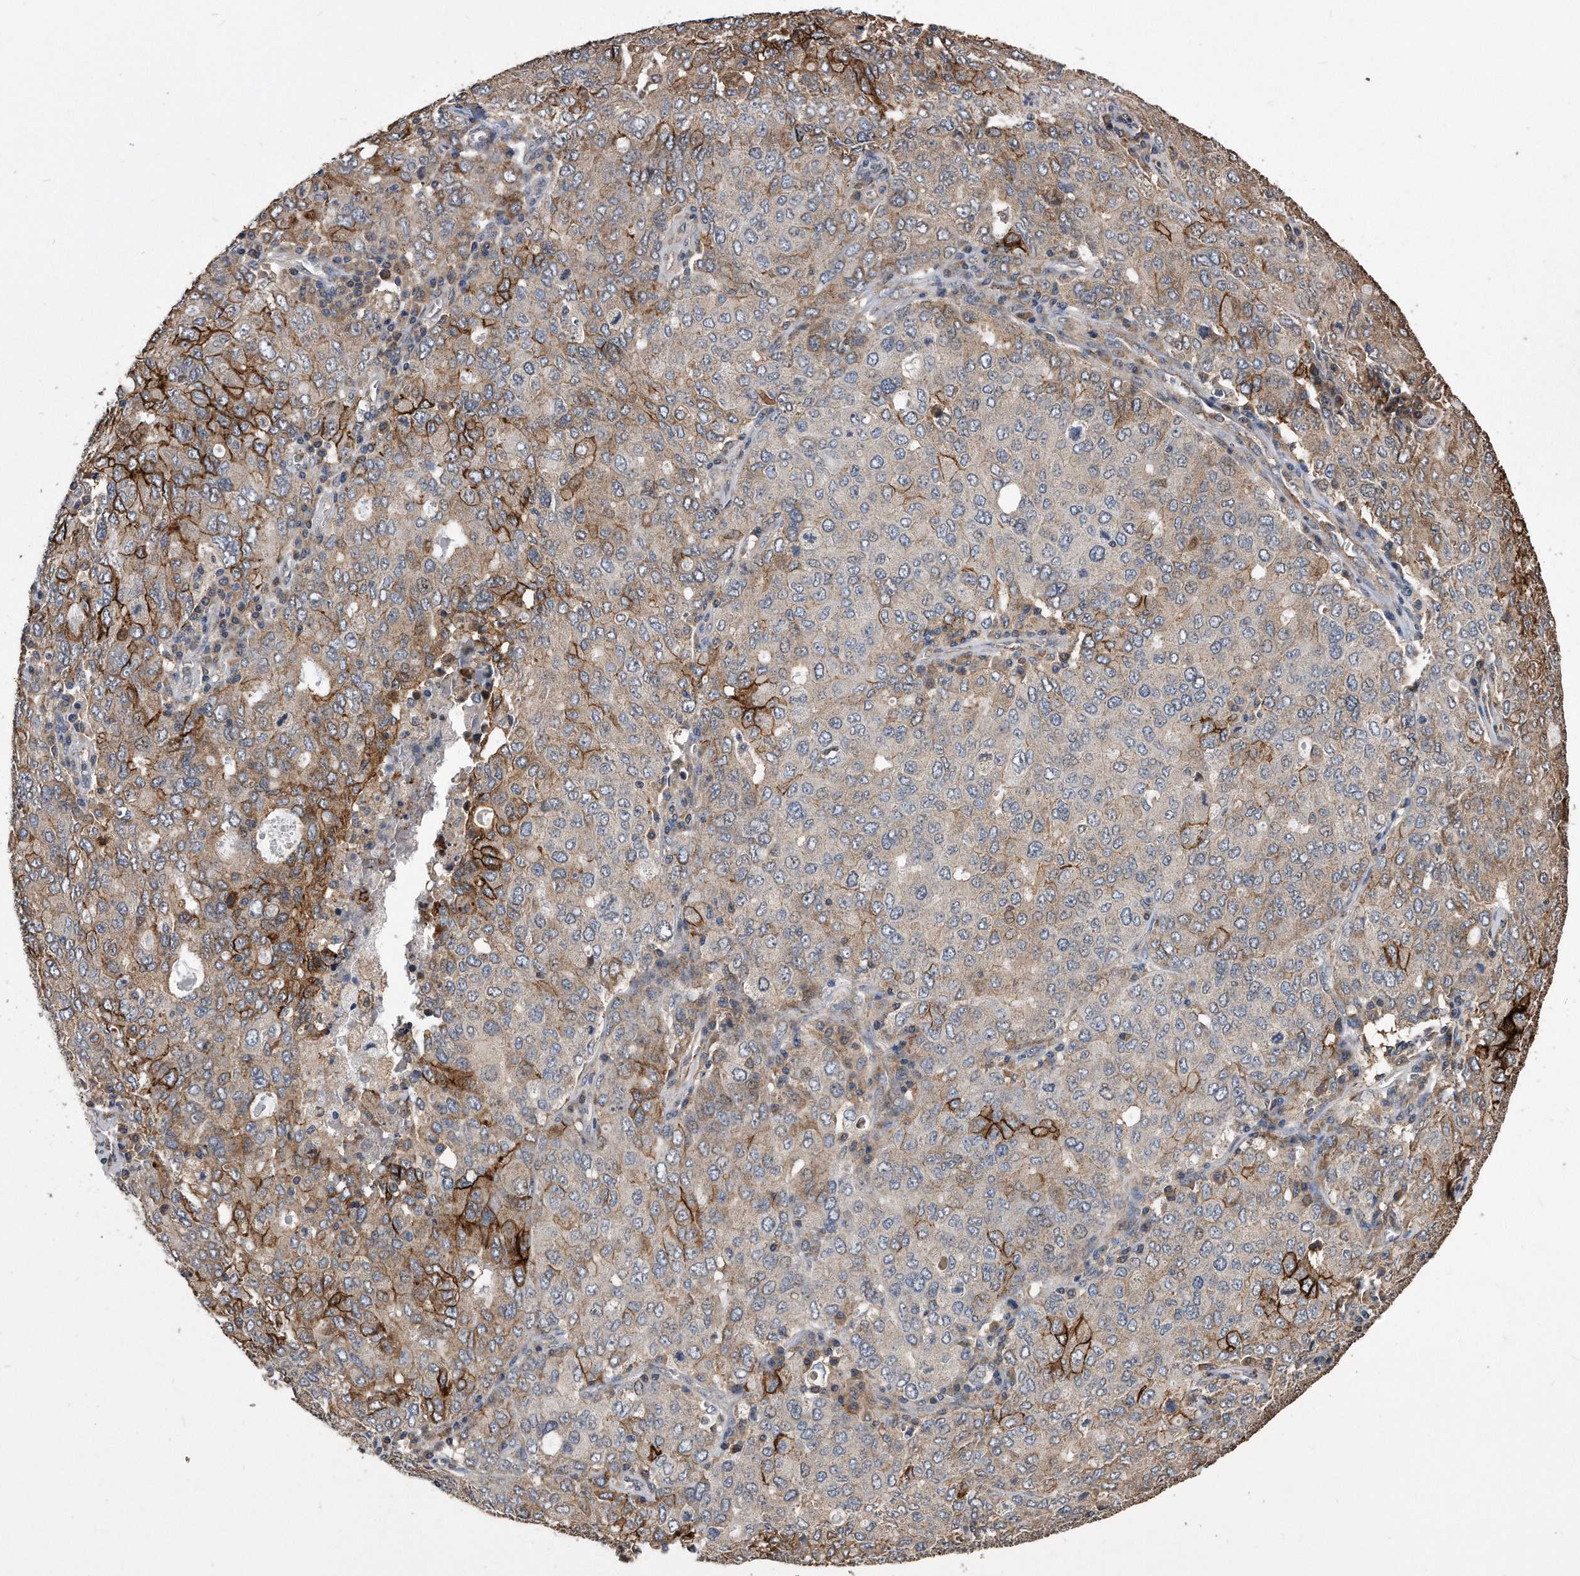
{"staining": {"intensity": "strong", "quantity": "<25%", "location": "cytoplasmic/membranous"}, "tissue": "ovarian cancer", "cell_type": "Tumor cells", "image_type": "cancer", "snomed": [{"axis": "morphology", "description": "Carcinoma, endometroid"}, {"axis": "topography", "description": "Ovary"}], "caption": "A micrograph of human ovarian cancer stained for a protein displays strong cytoplasmic/membranous brown staining in tumor cells.", "gene": "IL20RA", "patient": {"sex": "female", "age": 62}}